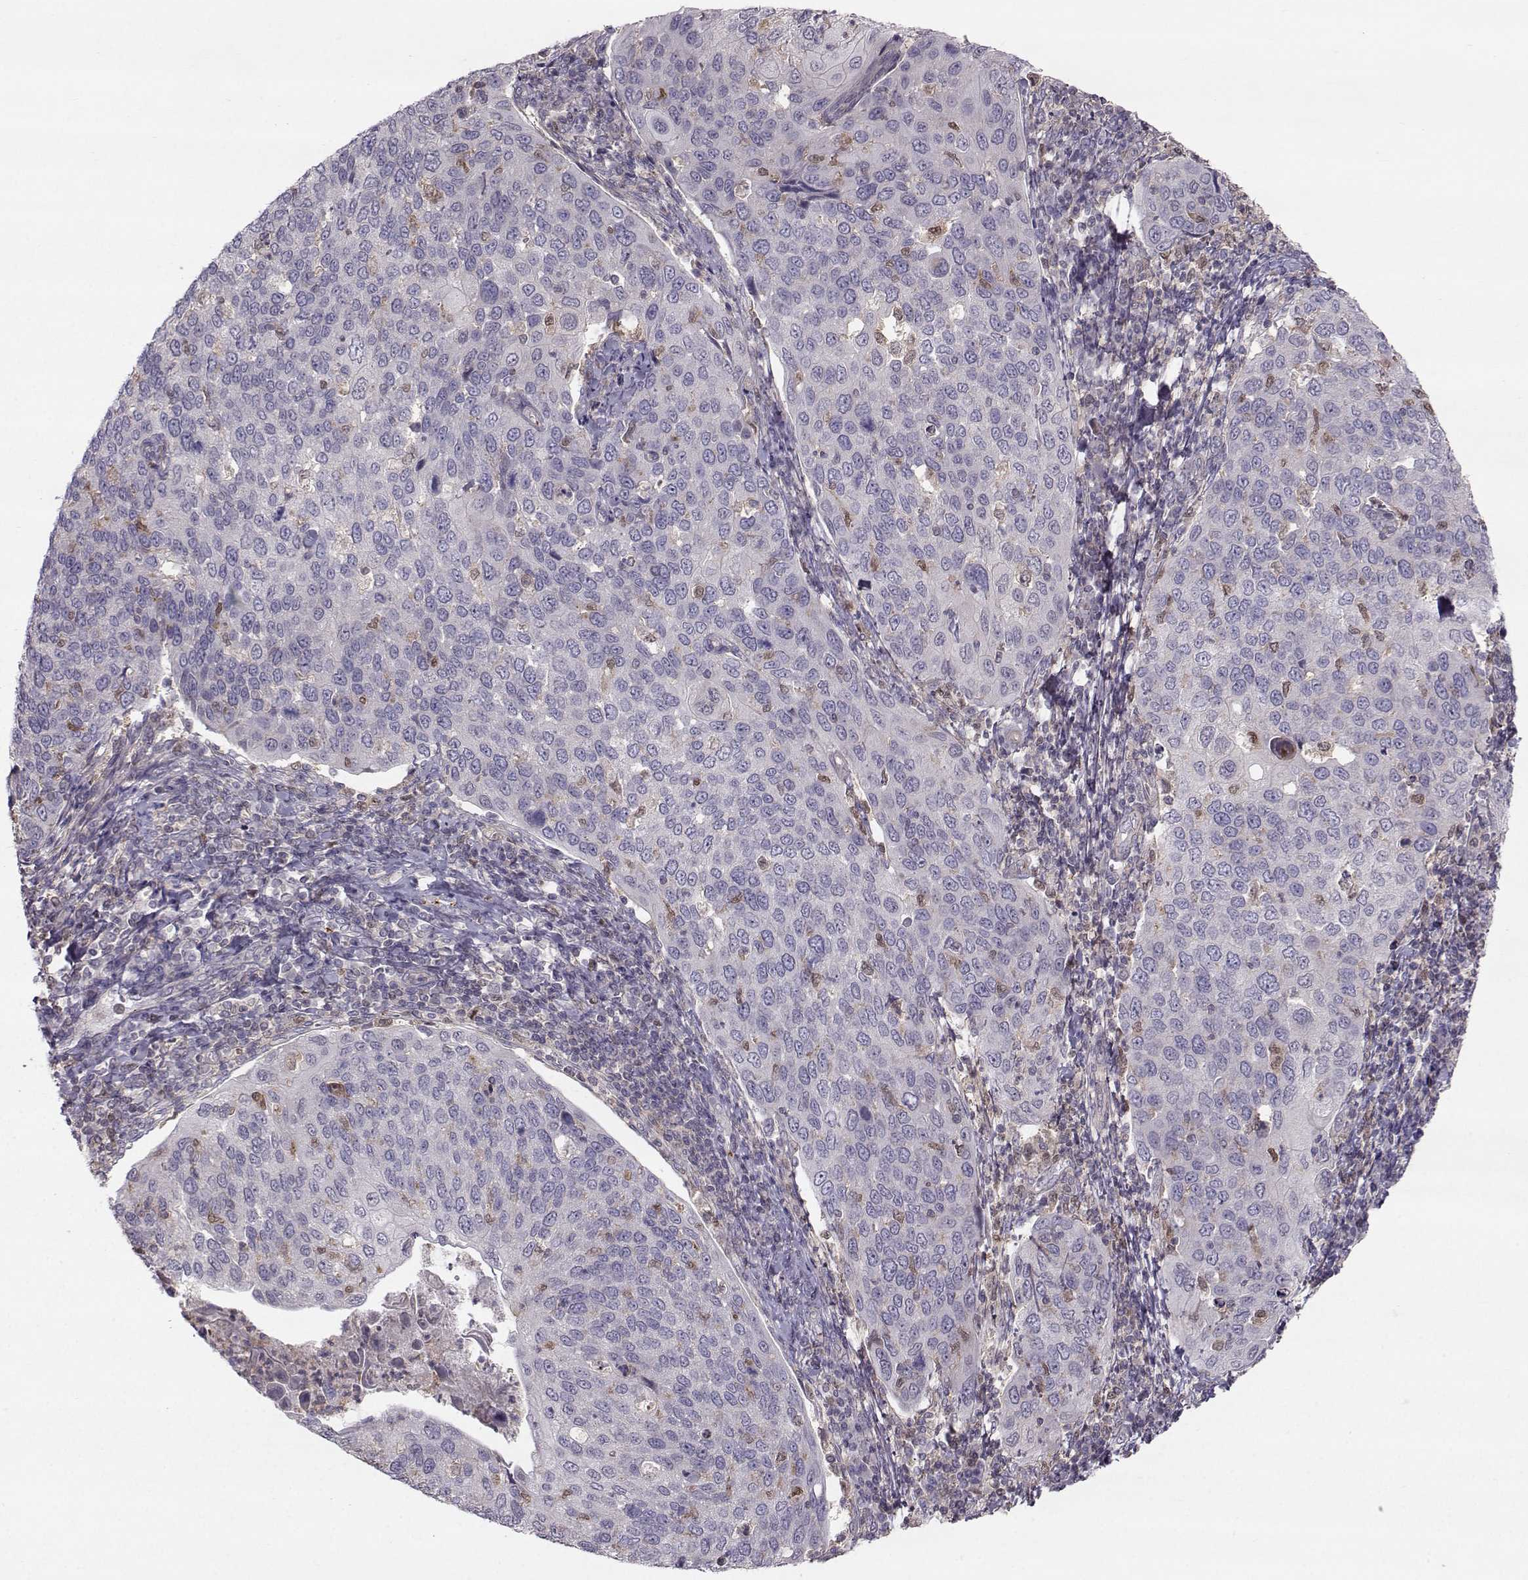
{"staining": {"intensity": "negative", "quantity": "none", "location": "none"}, "tissue": "cervical cancer", "cell_type": "Tumor cells", "image_type": "cancer", "snomed": [{"axis": "morphology", "description": "Squamous cell carcinoma, NOS"}, {"axis": "topography", "description": "Cervix"}], "caption": "DAB (3,3'-diaminobenzidine) immunohistochemical staining of cervical cancer (squamous cell carcinoma) displays no significant expression in tumor cells. The staining is performed using DAB (3,3'-diaminobenzidine) brown chromogen with nuclei counter-stained in using hematoxylin.", "gene": "ASB16", "patient": {"sex": "female", "age": 54}}